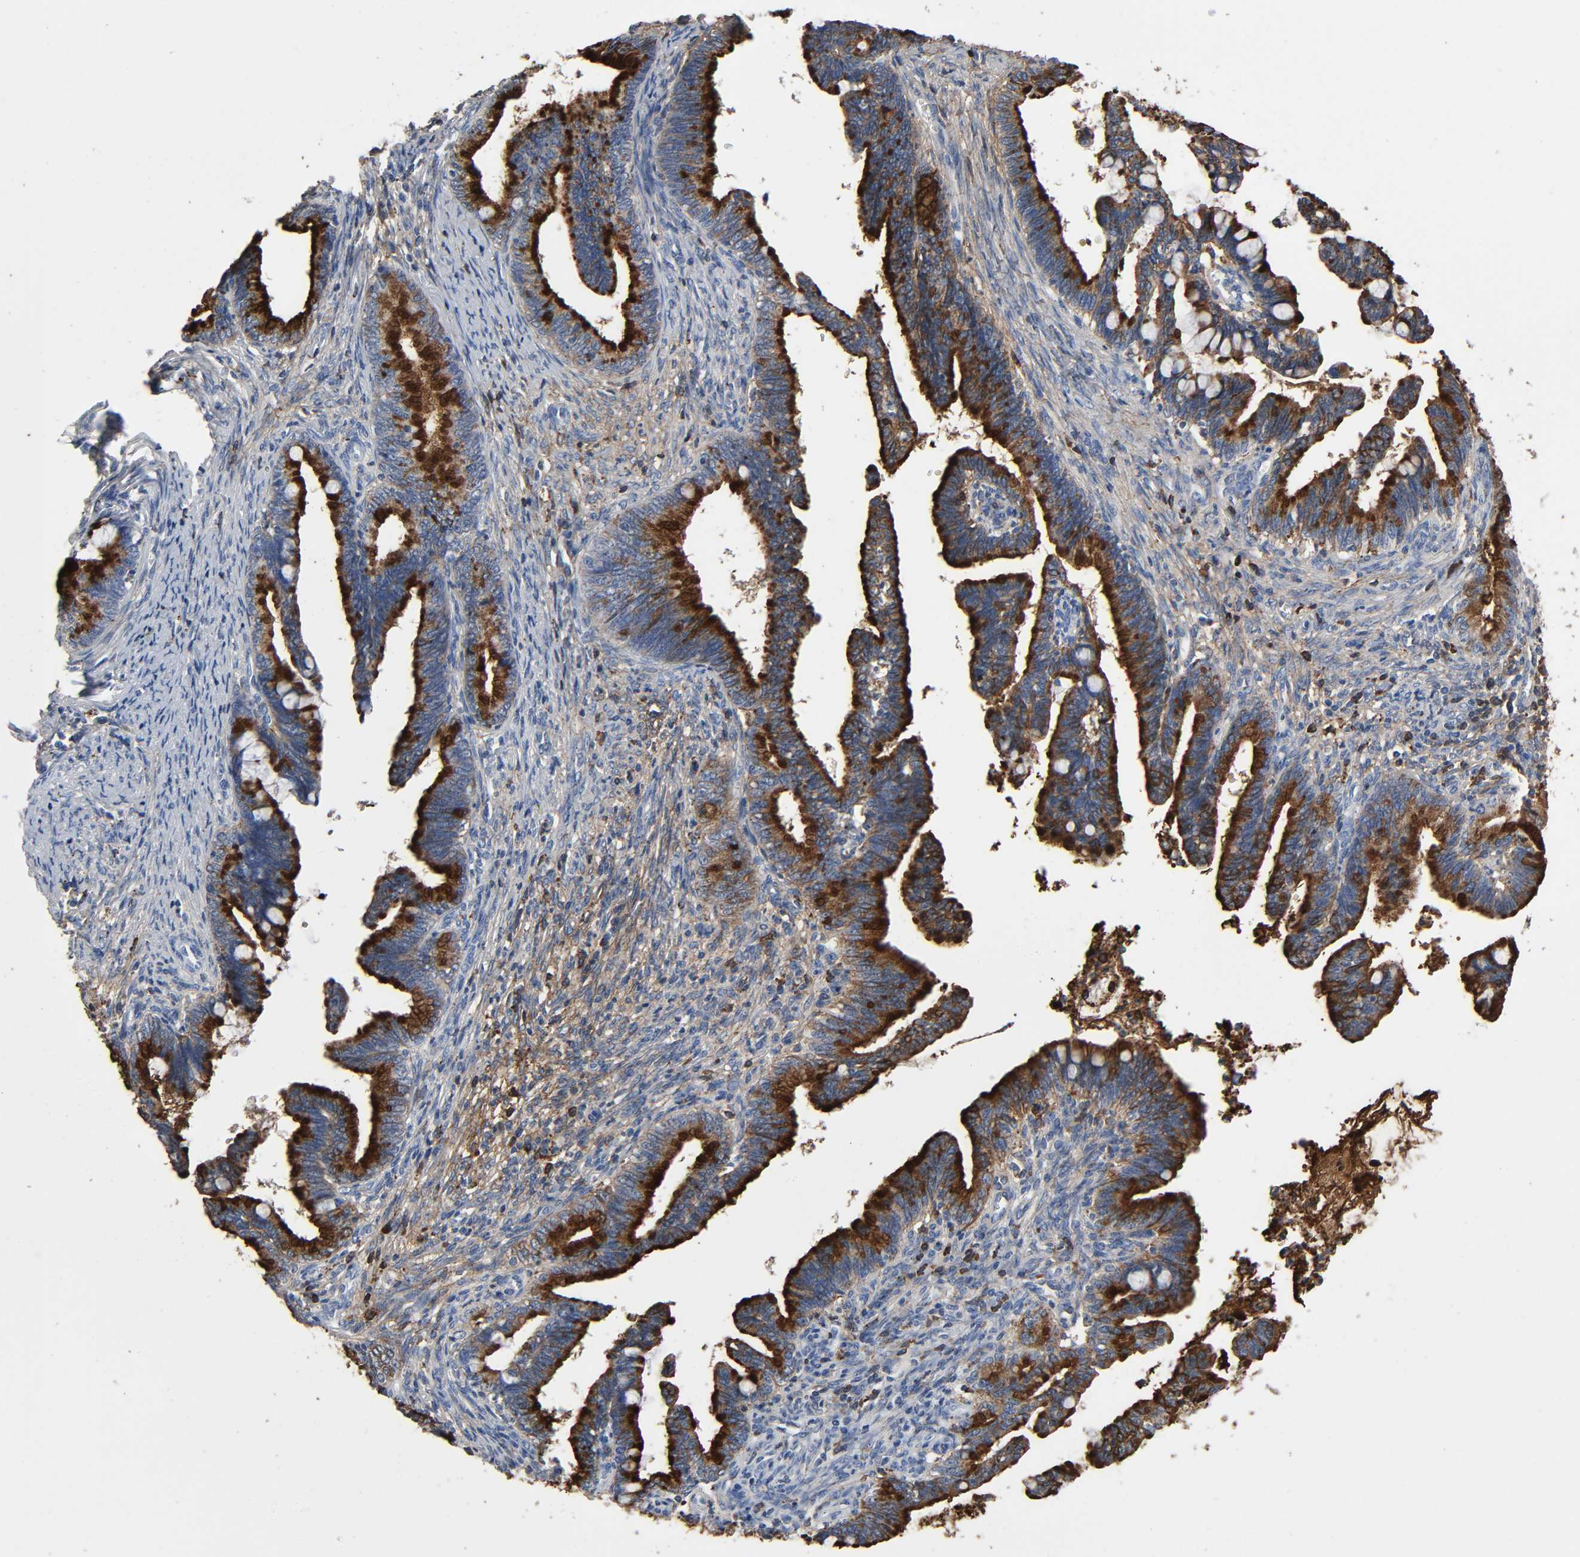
{"staining": {"intensity": "strong", "quantity": ">75%", "location": "cytoplasmic/membranous"}, "tissue": "cervical cancer", "cell_type": "Tumor cells", "image_type": "cancer", "snomed": [{"axis": "morphology", "description": "Adenocarcinoma, NOS"}, {"axis": "topography", "description": "Cervix"}], "caption": "This histopathology image demonstrates immunohistochemistry (IHC) staining of adenocarcinoma (cervical), with high strong cytoplasmic/membranous staining in approximately >75% of tumor cells.", "gene": "C3", "patient": {"sex": "female", "age": 36}}